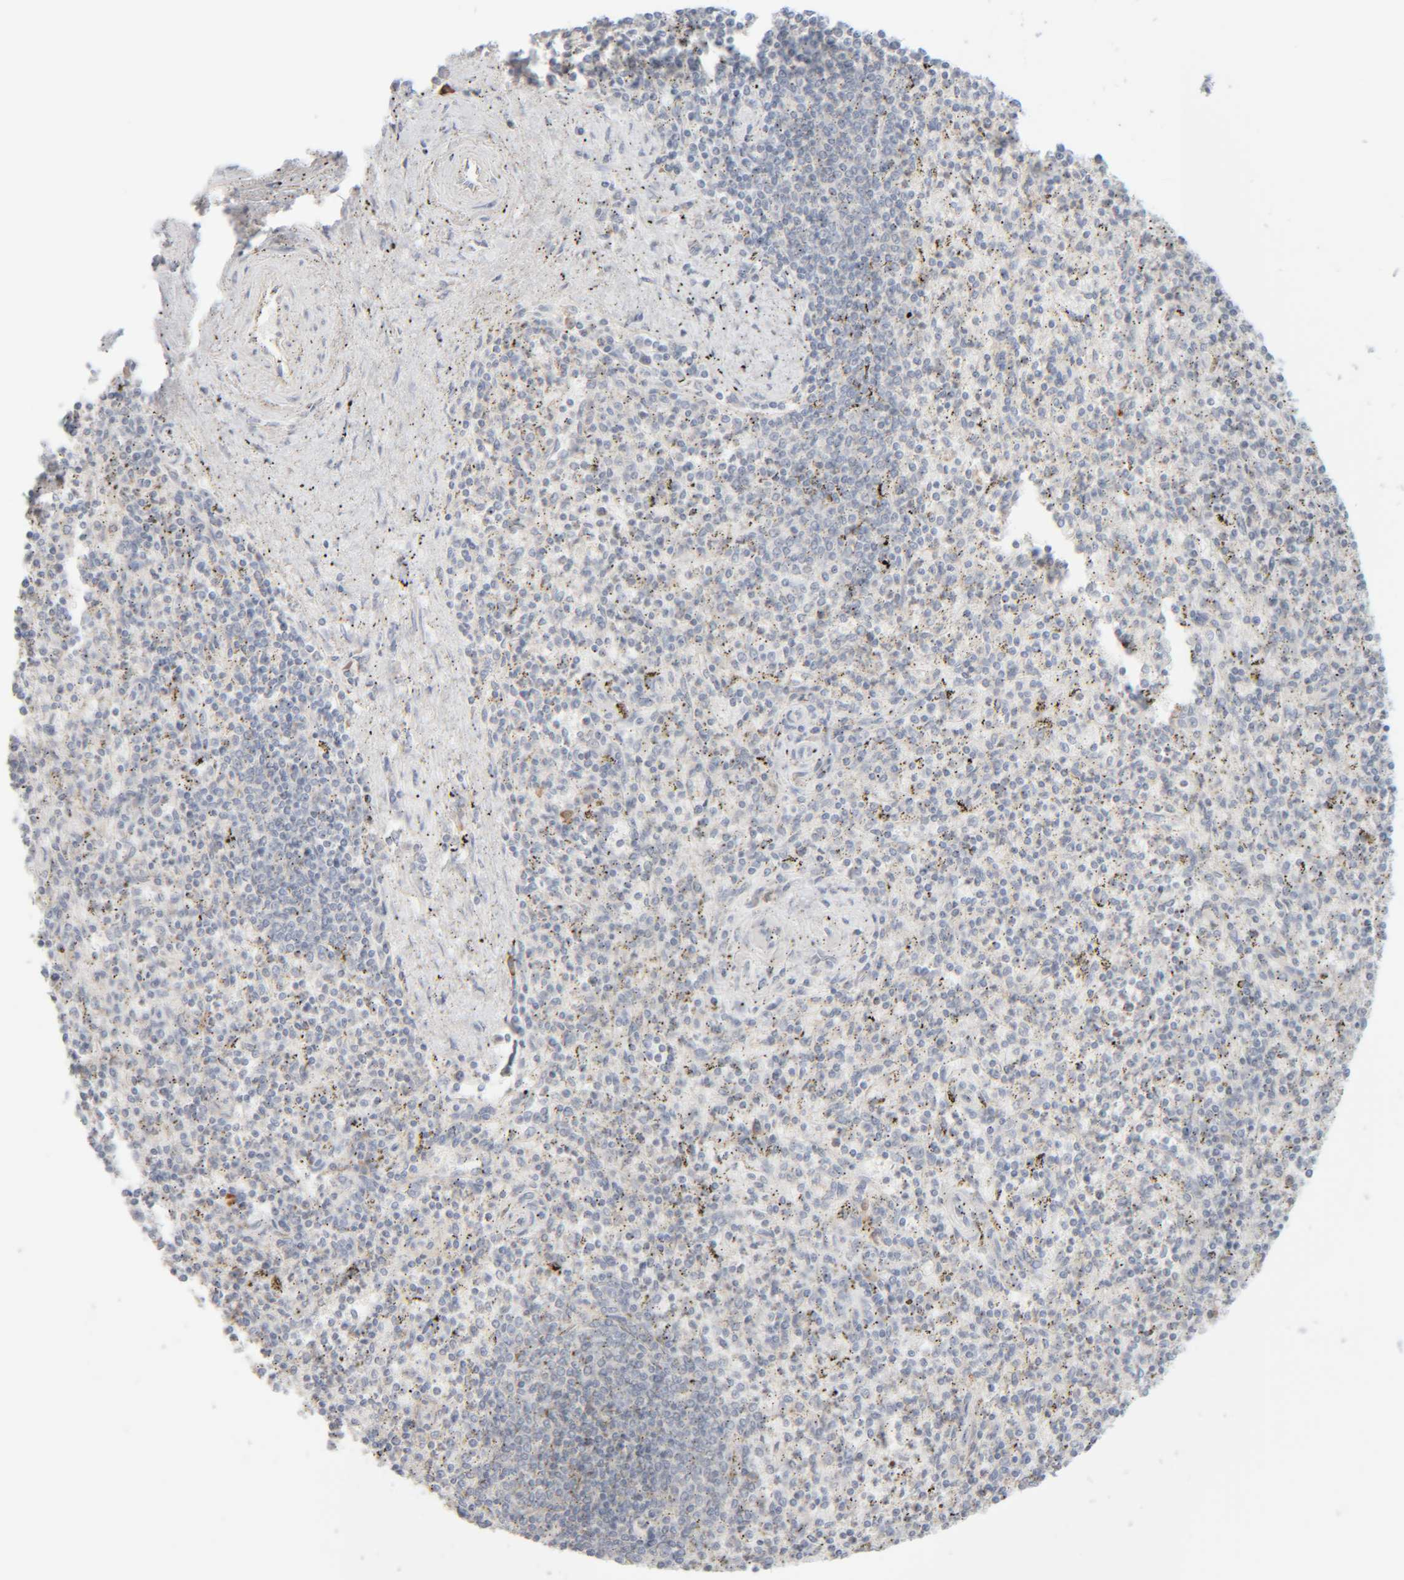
{"staining": {"intensity": "negative", "quantity": "none", "location": "none"}, "tissue": "spleen", "cell_type": "Cells in red pulp", "image_type": "normal", "snomed": [{"axis": "morphology", "description": "Normal tissue, NOS"}, {"axis": "topography", "description": "Spleen"}], "caption": "This is an immunohistochemistry image of unremarkable human spleen. There is no staining in cells in red pulp.", "gene": "RIDA", "patient": {"sex": "male", "age": 72}}